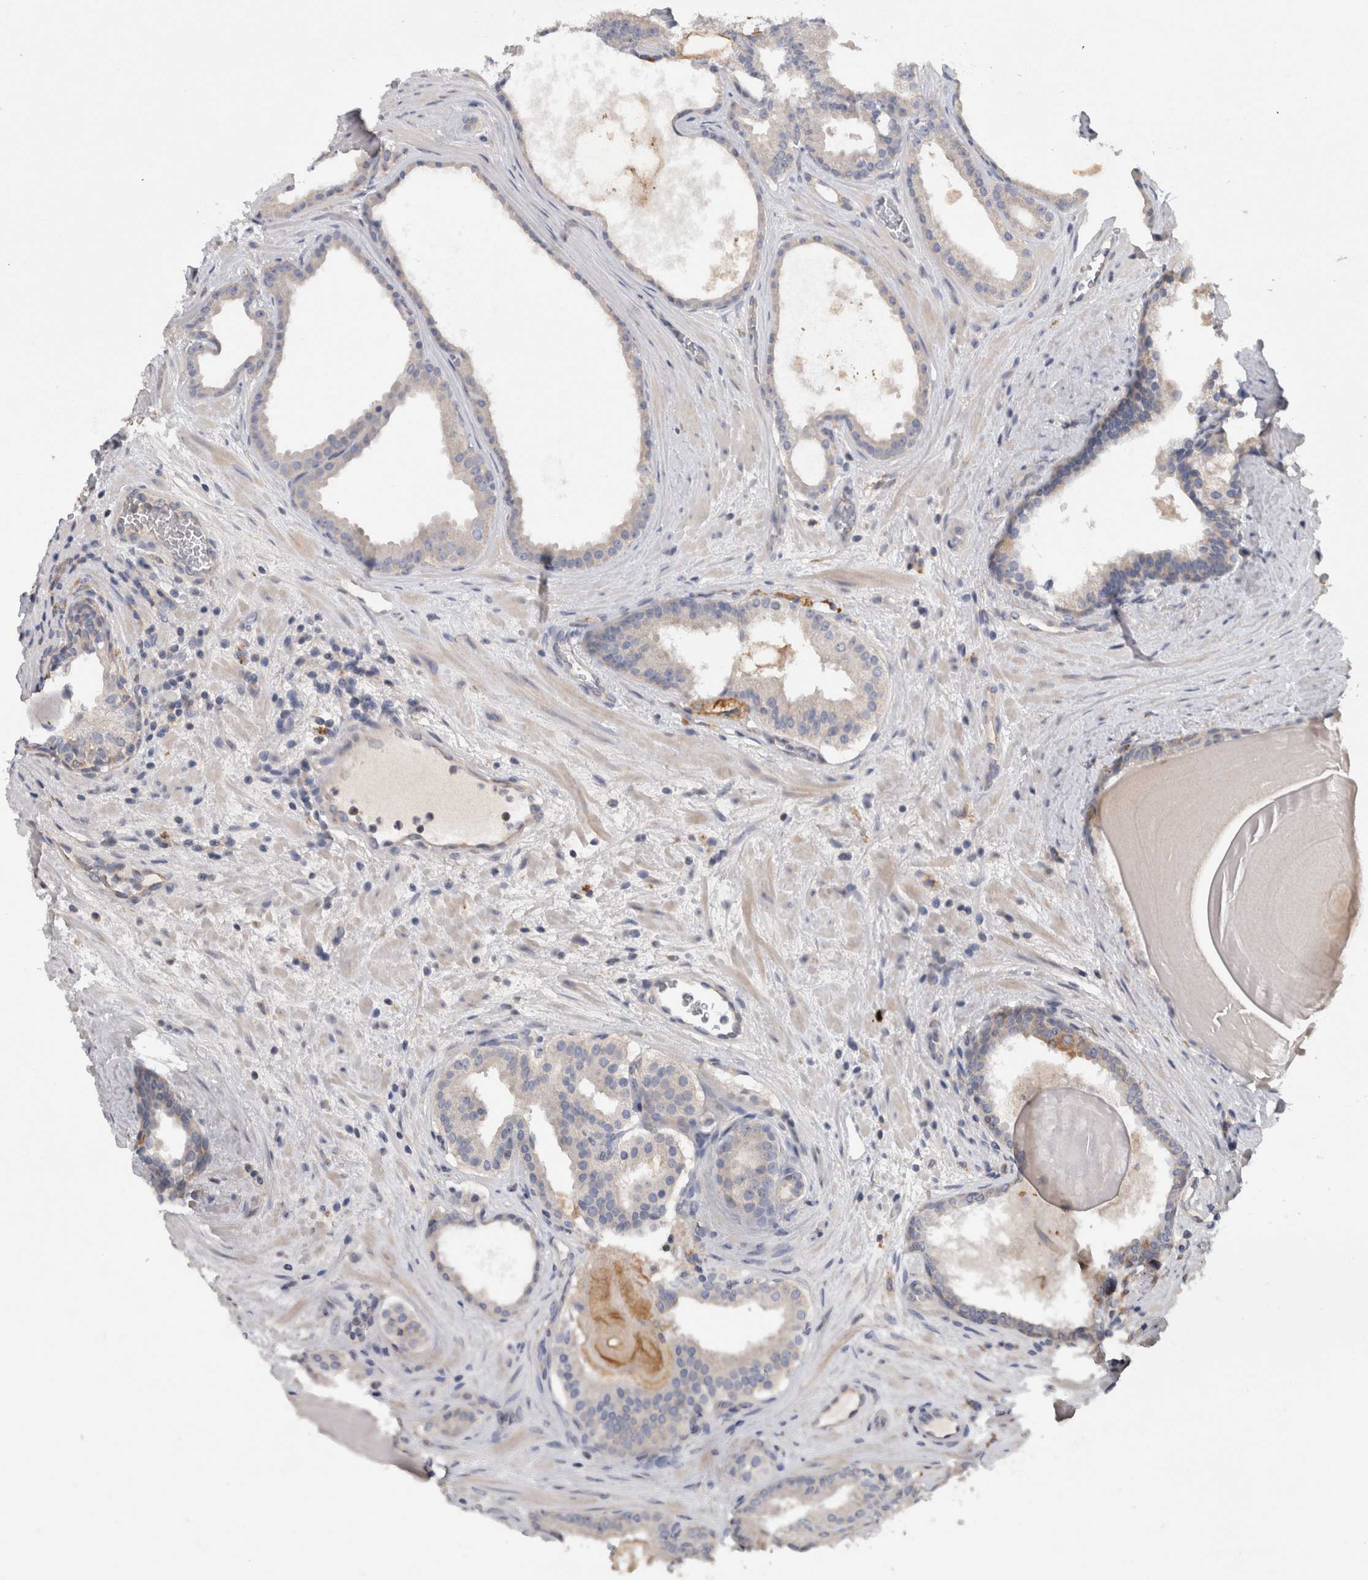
{"staining": {"intensity": "negative", "quantity": "none", "location": "none"}, "tissue": "prostate cancer", "cell_type": "Tumor cells", "image_type": "cancer", "snomed": [{"axis": "morphology", "description": "Adenocarcinoma, High grade"}, {"axis": "topography", "description": "Prostate"}], "caption": "A high-resolution micrograph shows immunohistochemistry (IHC) staining of prostate cancer (adenocarcinoma (high-grade)), which exhibits no significant staining in tumor cells. (Brightfield microscopy of DAB (3,3'-diaminobenzidine) immunohistochemistry at high magnification).", "gene": "TARBP1", "patient": {"sex": "male", "age": 60}}